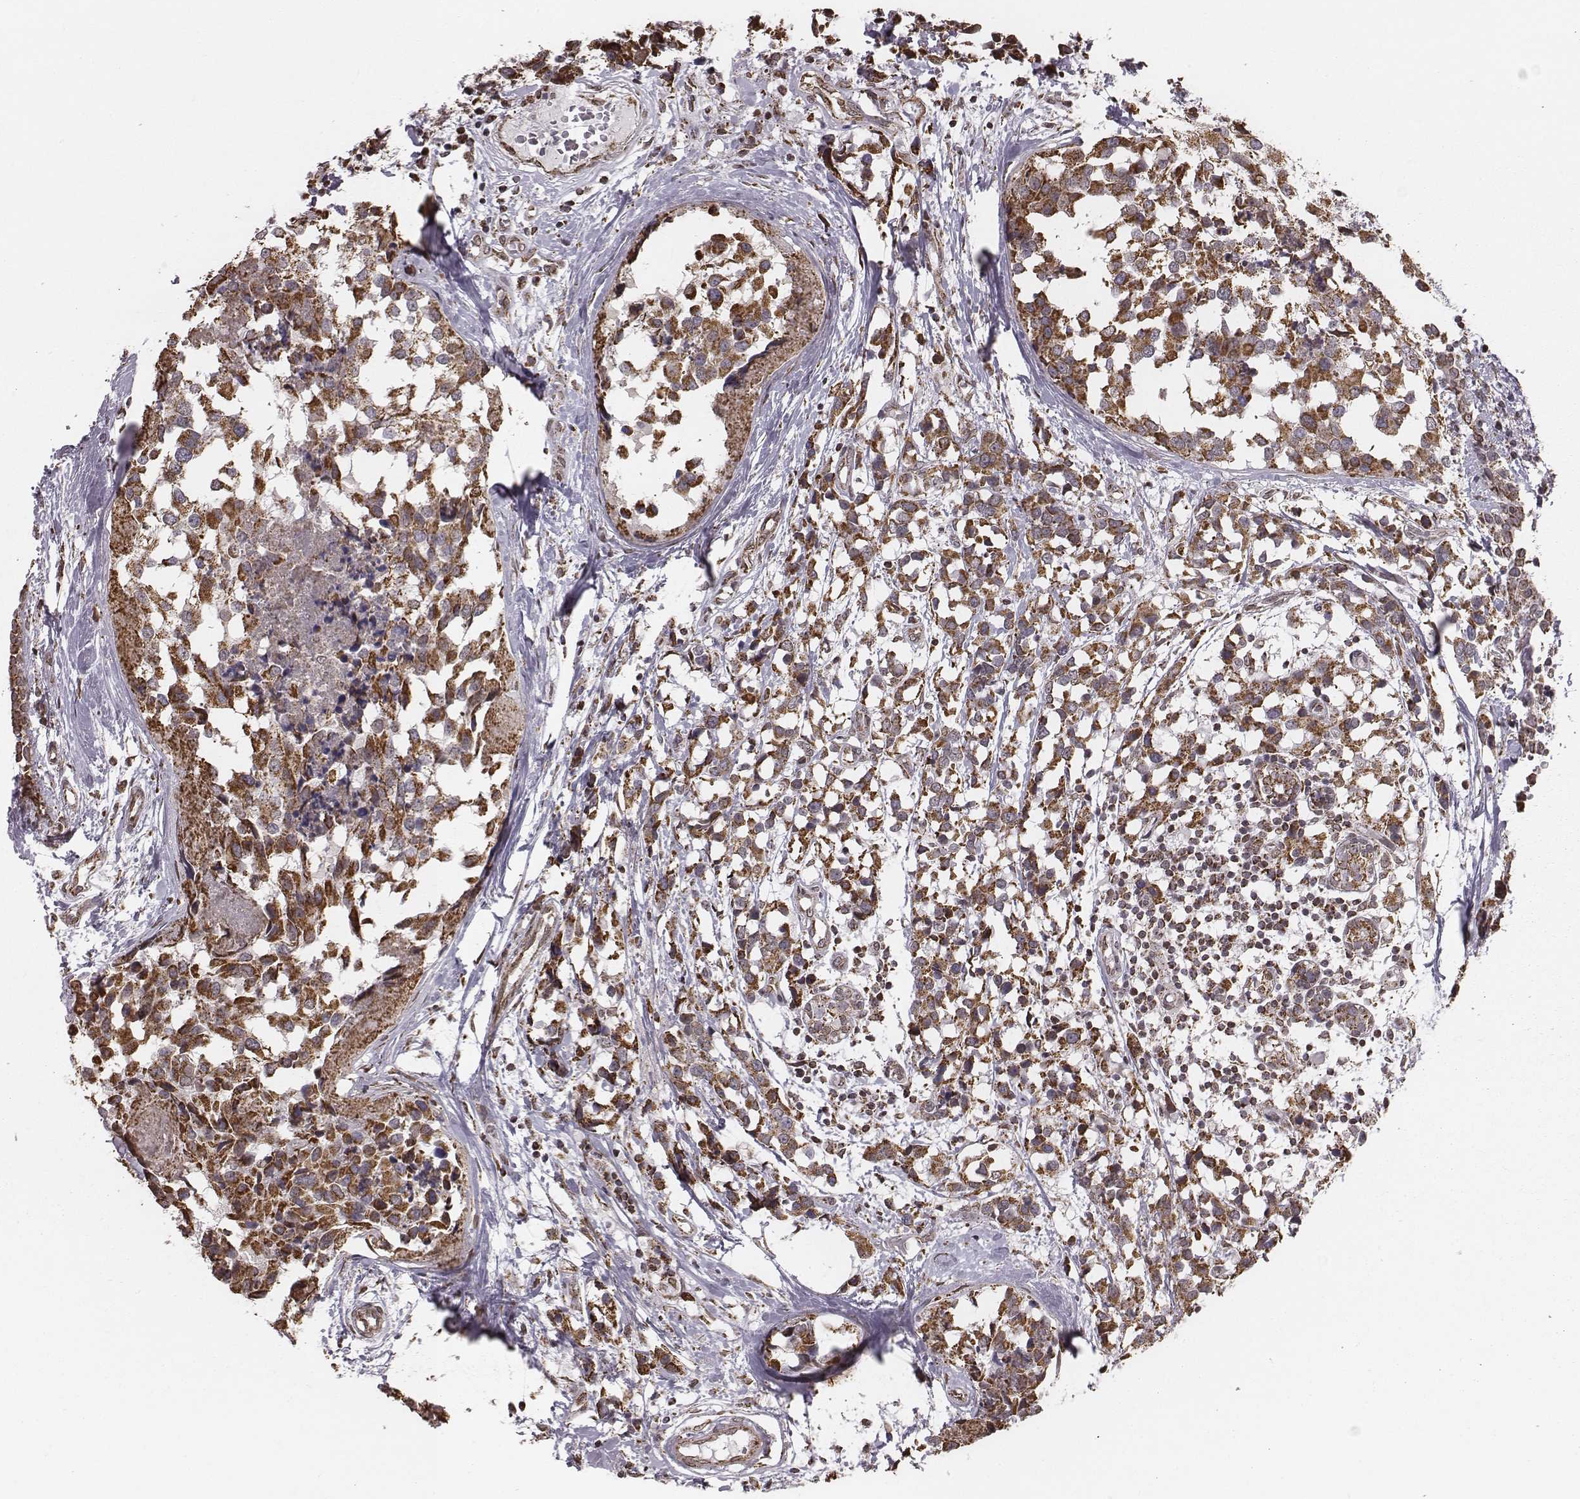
{"staining": {"intensity": "moderate", "quantity": ">75%", "location": "cytoplasmic/membranous"}, "tissue": "breast cancer", "cell_type": "Tumor cells", "image_type": "cancer", "snomed": [{"axis": "morphology", "description": "Lobular carcinoma"}, {"axis": "topography", "description": "Breast"}], "caption": "Human breast lobular carcinoma stained with a brown dye shows moderate cytoplasmic/membranous positive expression in approximately >75% of tumor cells.", "gene": "ACOT2", "patient": {"sex": "female", "age": 59}}